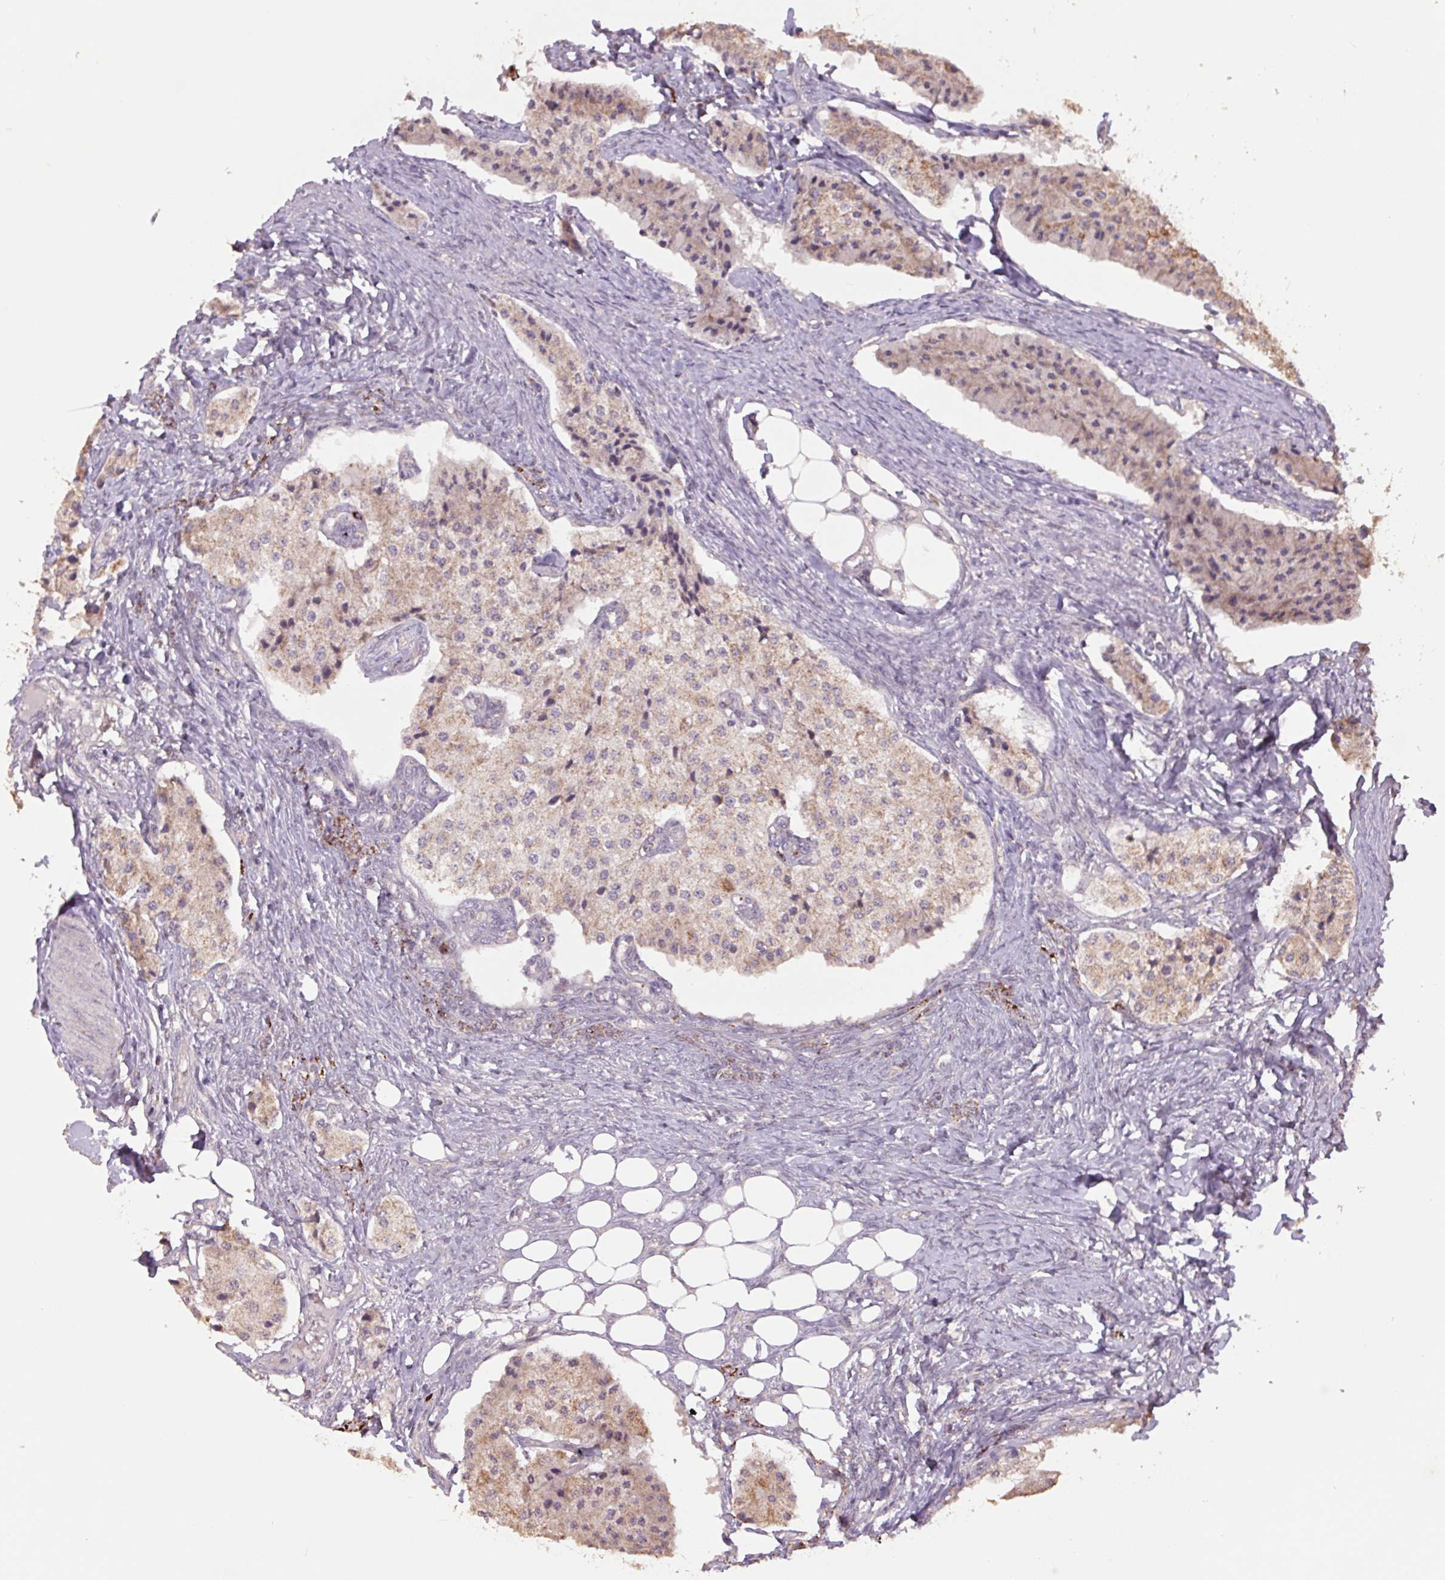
{"staining": {"intensity": "weak", "quantity": "25%-75%", "location": "cytoplasmic/membranous"}, "tissue": "carcinoid", "cell_type": "Tumor cells", "image_type": "cancer", "snomed": [{"axis": "morphology", "description": "Carcinoid, malignant, NOS"}, {"axis": "topography", "description": "Colon"}], "caption": "Immunohistochemical staining of human carcinoid reveals low levels of weak cytoplasmic/membranous positivity in approximately 25%-75% of tumor cells.", "gene": "TMEM160", "patient": {"sex": "female", "age": 52}}